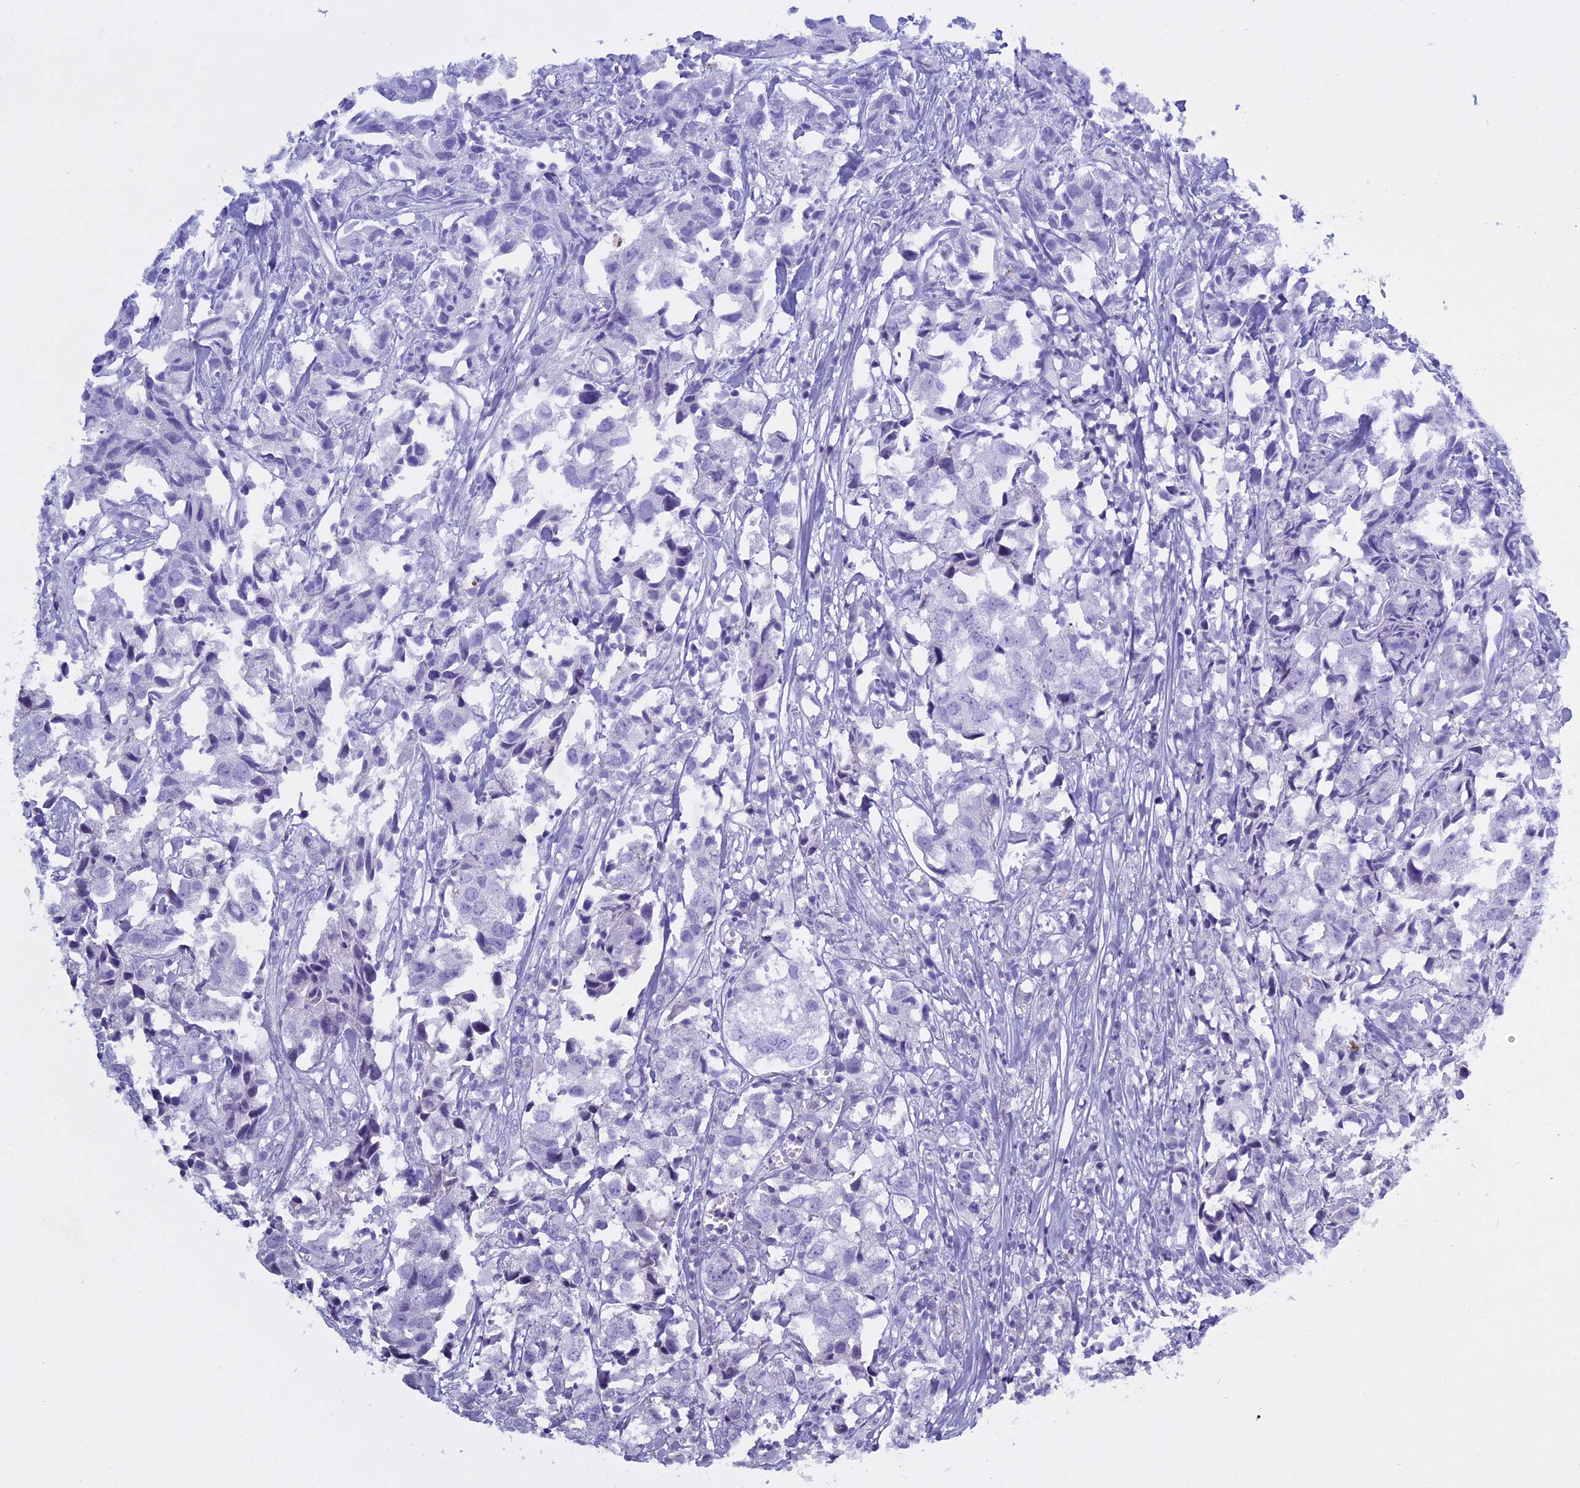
{"staining": {"intensity": "negative", "quantity": "none", "location": "none"}, "tissue": "urothelial cancer", "cell_type": "Tumor cells", "image_type": "cancer", "snomed": [{"axis": "morphology", "description": "Urothelial carcinoma, High grade"}, {"axis": "topography", "description": "Urinary bladder"}], "caption": "Protein analysis of high-grade urothelial carcinoma displays no significant positivity in tumor cells.", "gene": "KCTD21", "patient": {"sex": "female", "age": 75}}